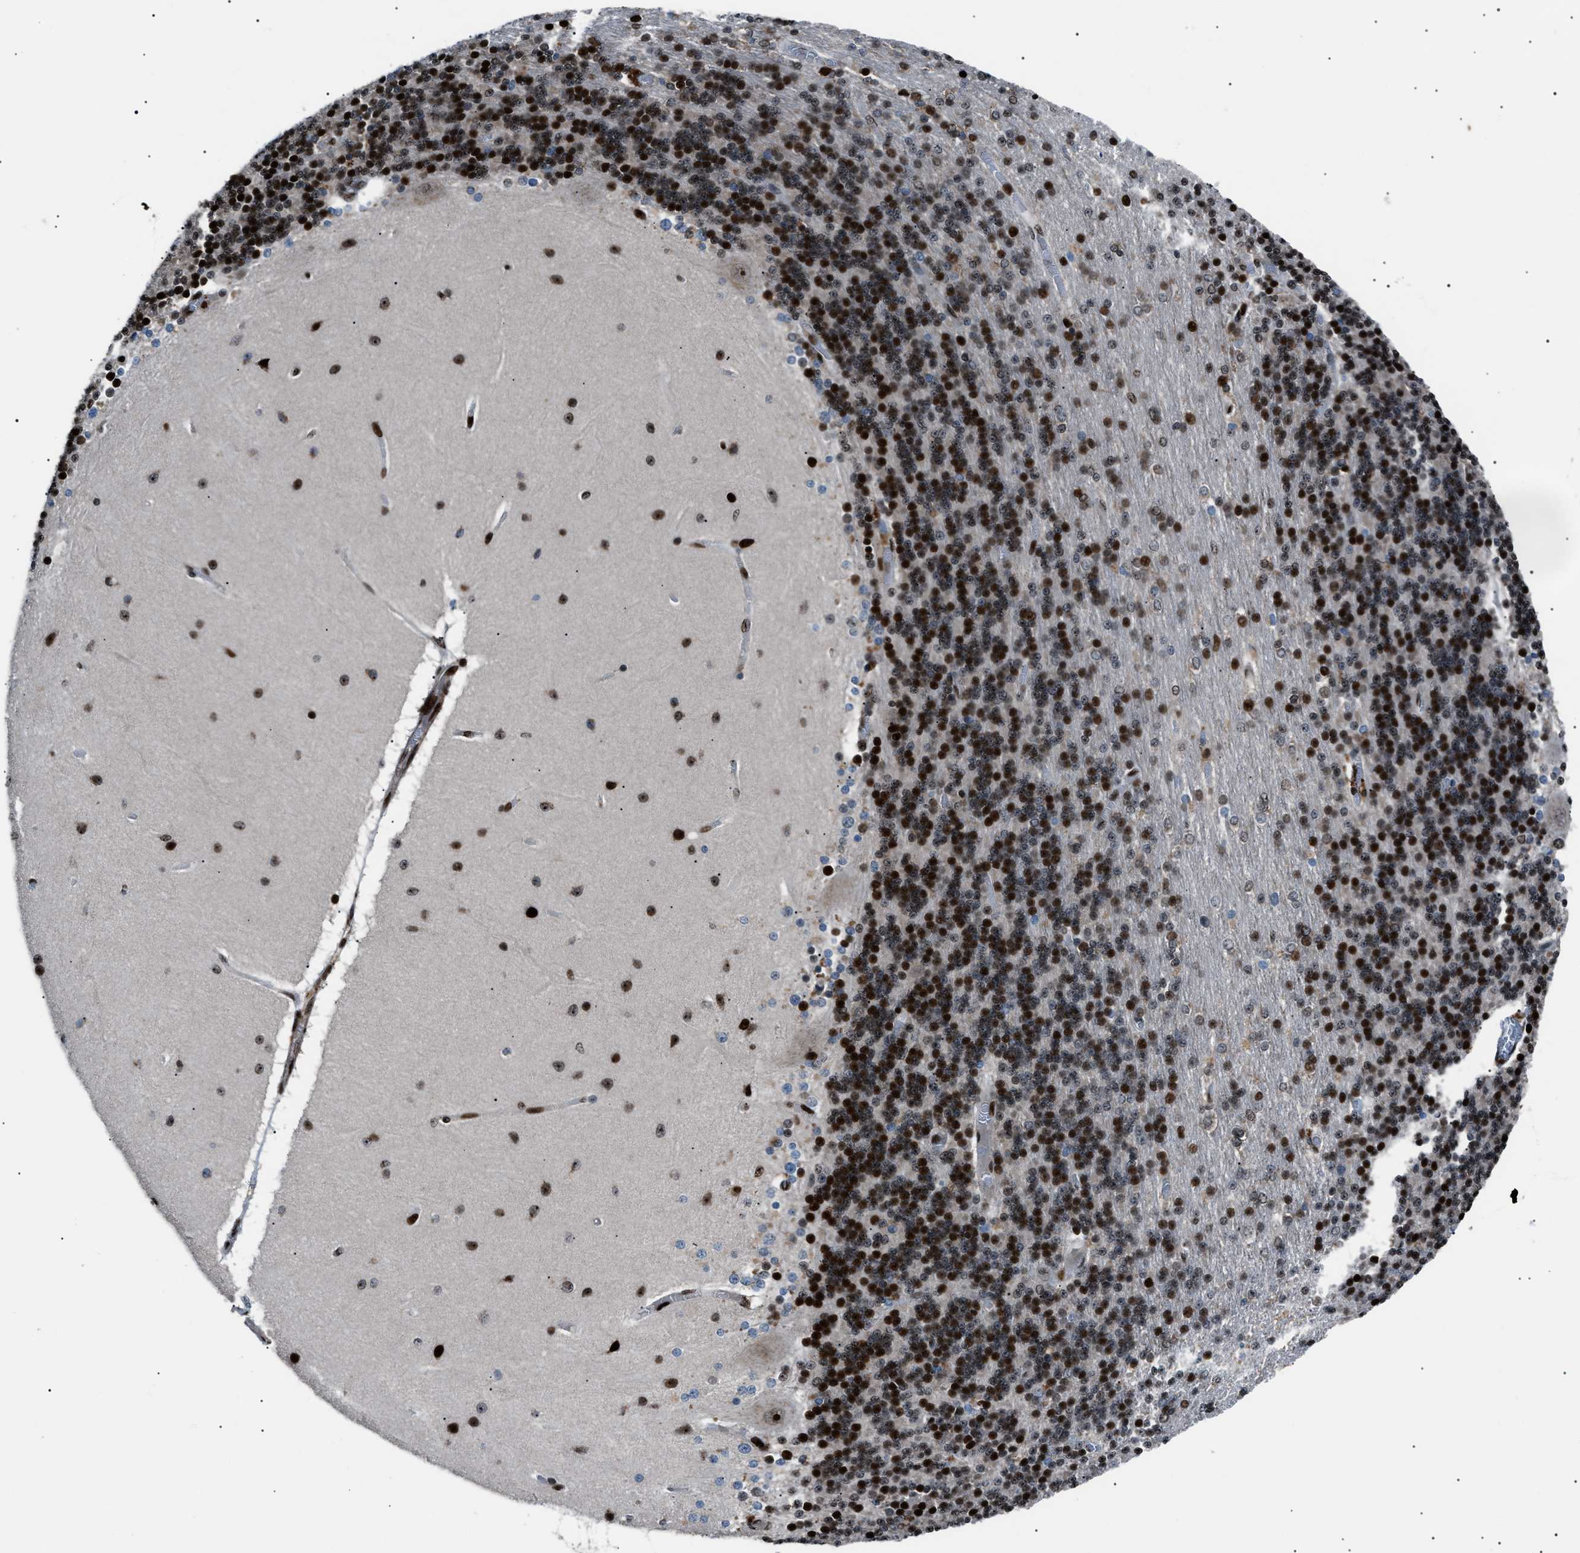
{"staining": {"intensity": "strong", "quantity": "25%-75%", "location": "nuclear"}, "tissue": "cerebellum", "cell_type": "Cells in granular layer", "image_type": "normal", "snomed": [{"axis": "morphology", "description": "Normal tissue, NOS"}, {"axis": "topography", "description": "Cerebellum"}], "caption": "A high amount of strong nuclear staining is appreciated in about 25%-75% of cells in granular layer in normal cerebellum. (IHC, brightfield microscopy, high magnification).", "gene": "PRKX", "patient": {"sex": "female", "age": 54}}